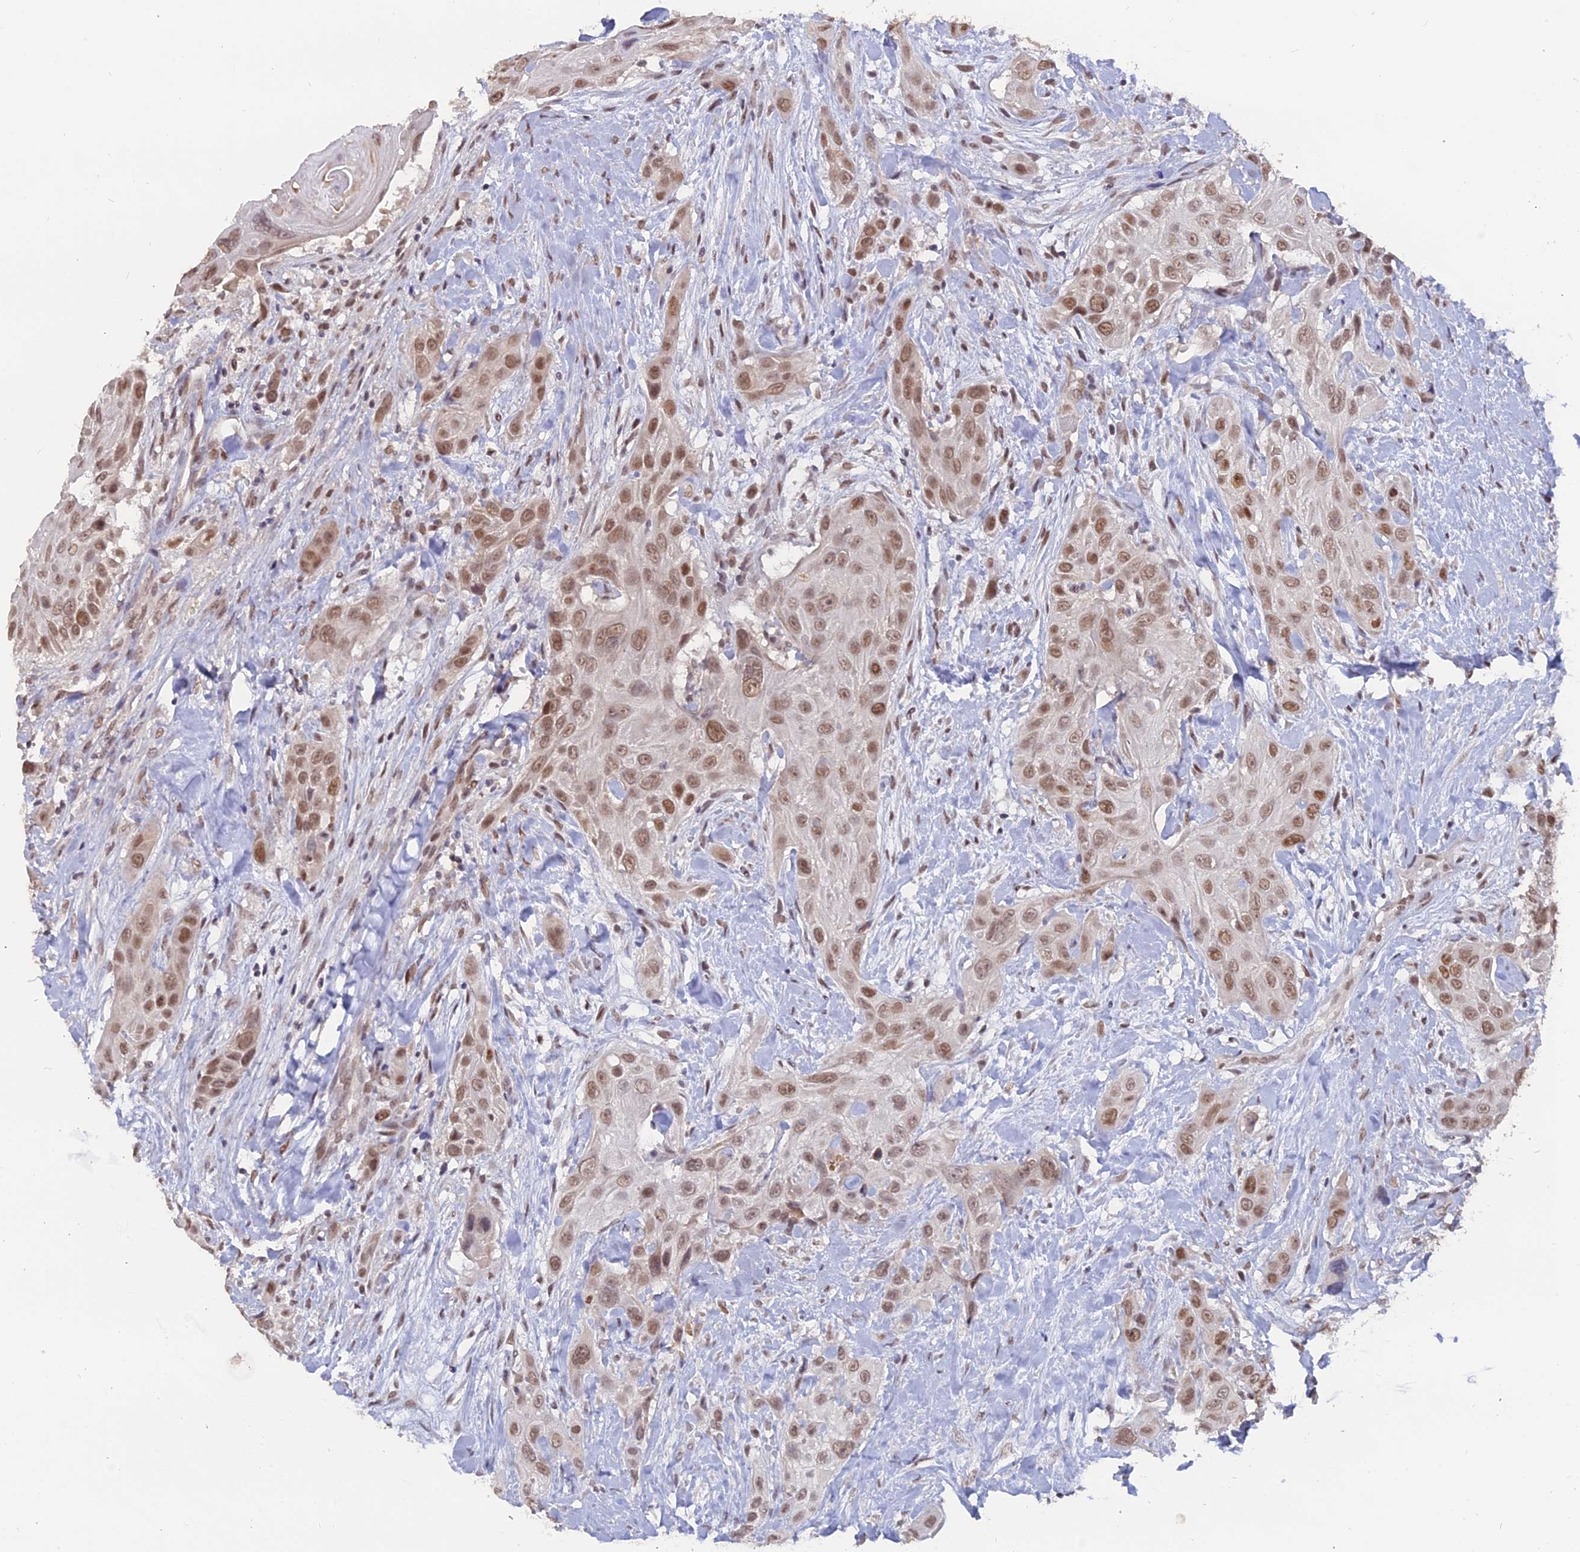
{"staining": {"intensity": "moderate", "quantity": ">75%", "location": "nuclear"}, "tissue": "head and neck cancer", "cell_type": "Tumor cells", "image_type": "cancer", "snomed": [{"axis": "morphology", "description": "Squamous cell carcinoma, NOS"}, {"axis": "topography", "description": "Head-Neck"}], "caption": "Tumor cells exhibit moderate nuclear staining in about >75% of cells in squamous cell carcinoma (head and neck).", "gene": "NR1H3", "patient": {"sex": "male", "age": 81}}